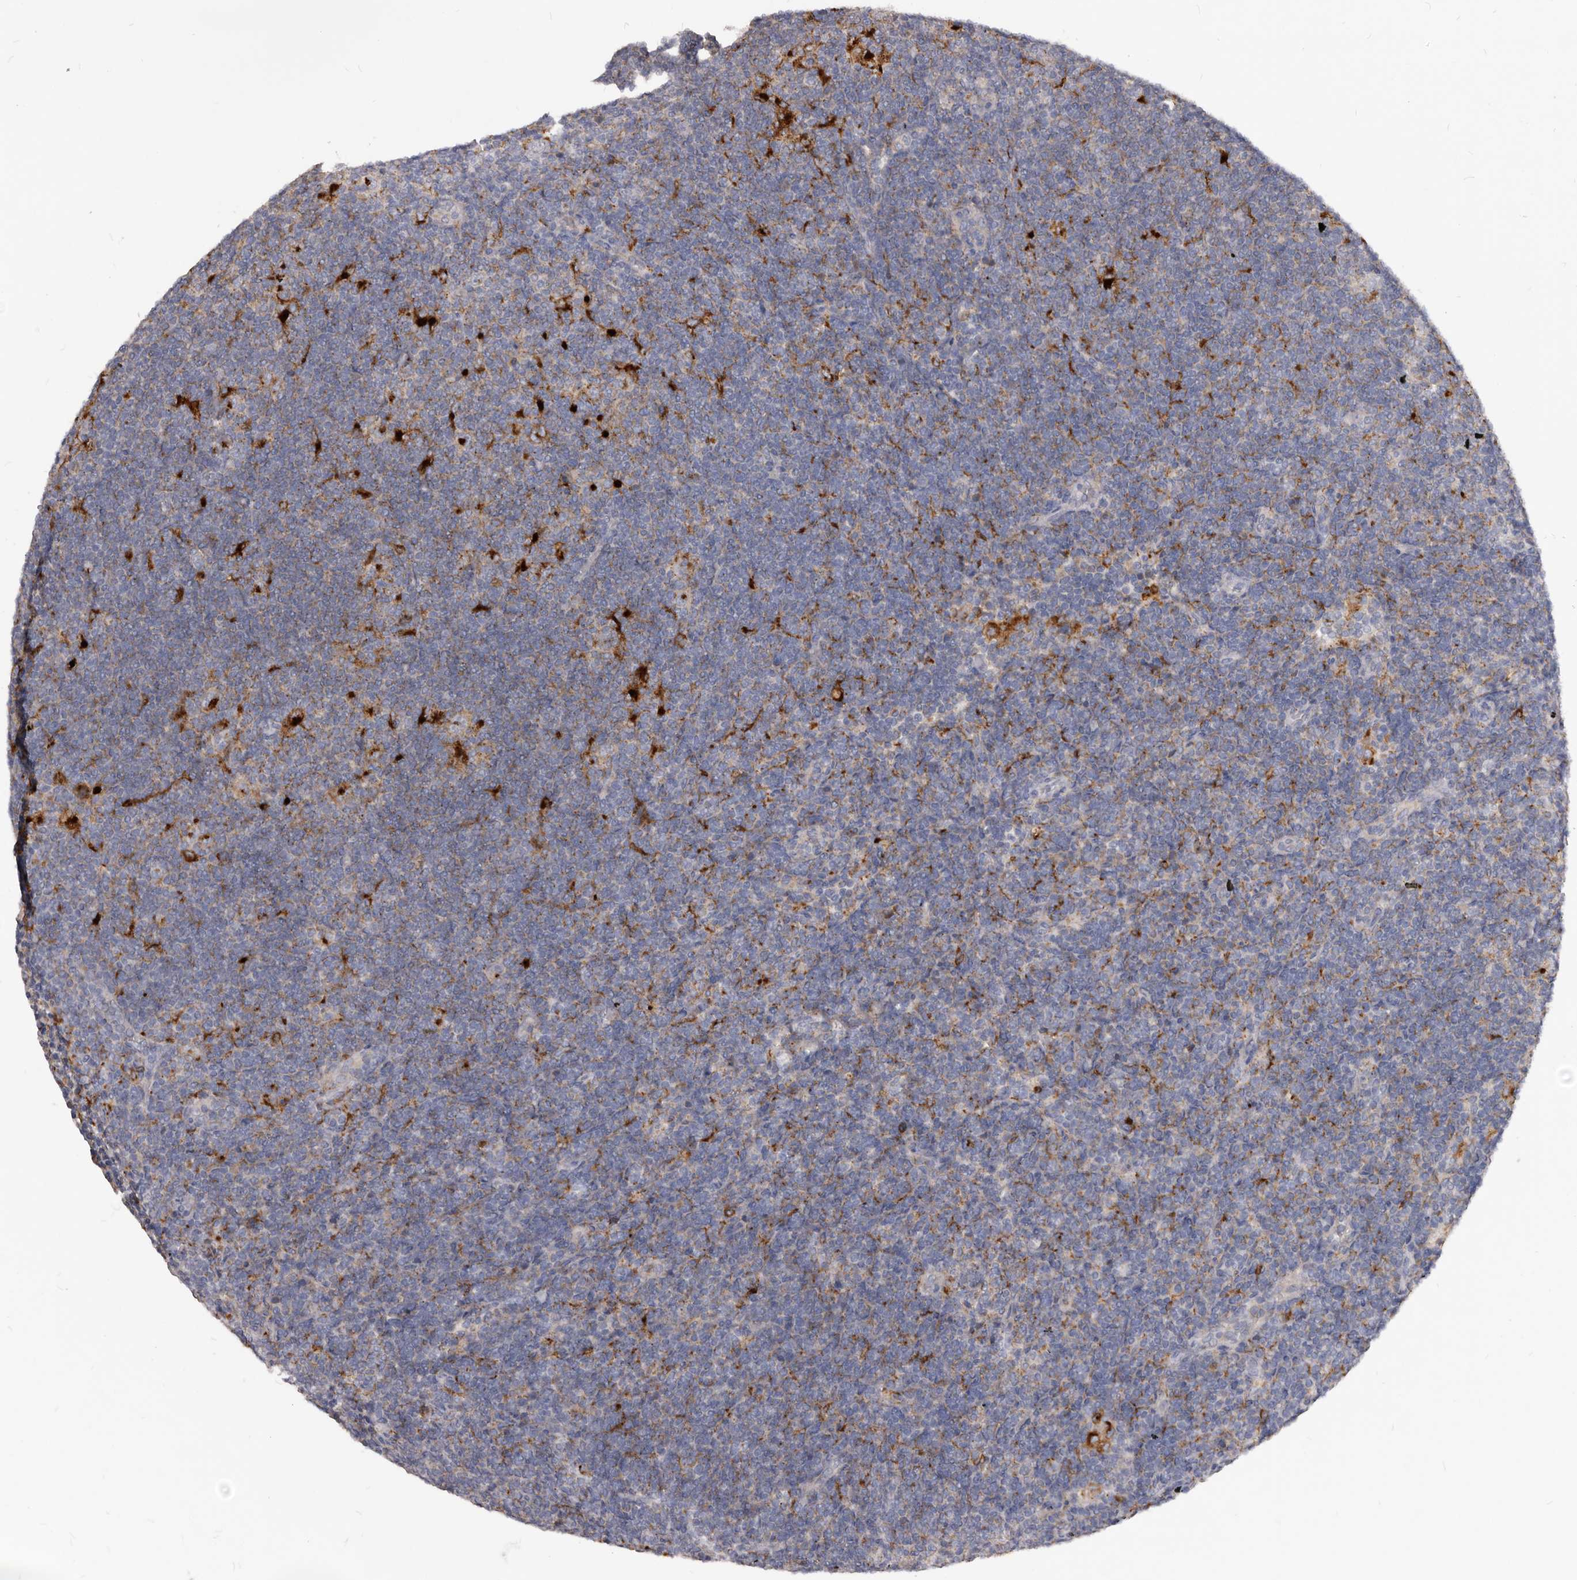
{"staining": {"intensity": "negative", "quantity": "none", "location": "none"}, "tissue": "lymphoma", "cell_type": "Tumor cells", "image_type": "cancer", "snomed": [{"axis": "morphology", "description": "Hodgkin's disease, NOS"}, {"axis": "topography", "description": "Lymph node"}], "caption": "This is an immunohistochemistry (IHC) histopathology image of lymphoma. There is no positivity in tumor cells.", "gene": "PI4K2A", "patient": {"sex": "female", "age": 57}}